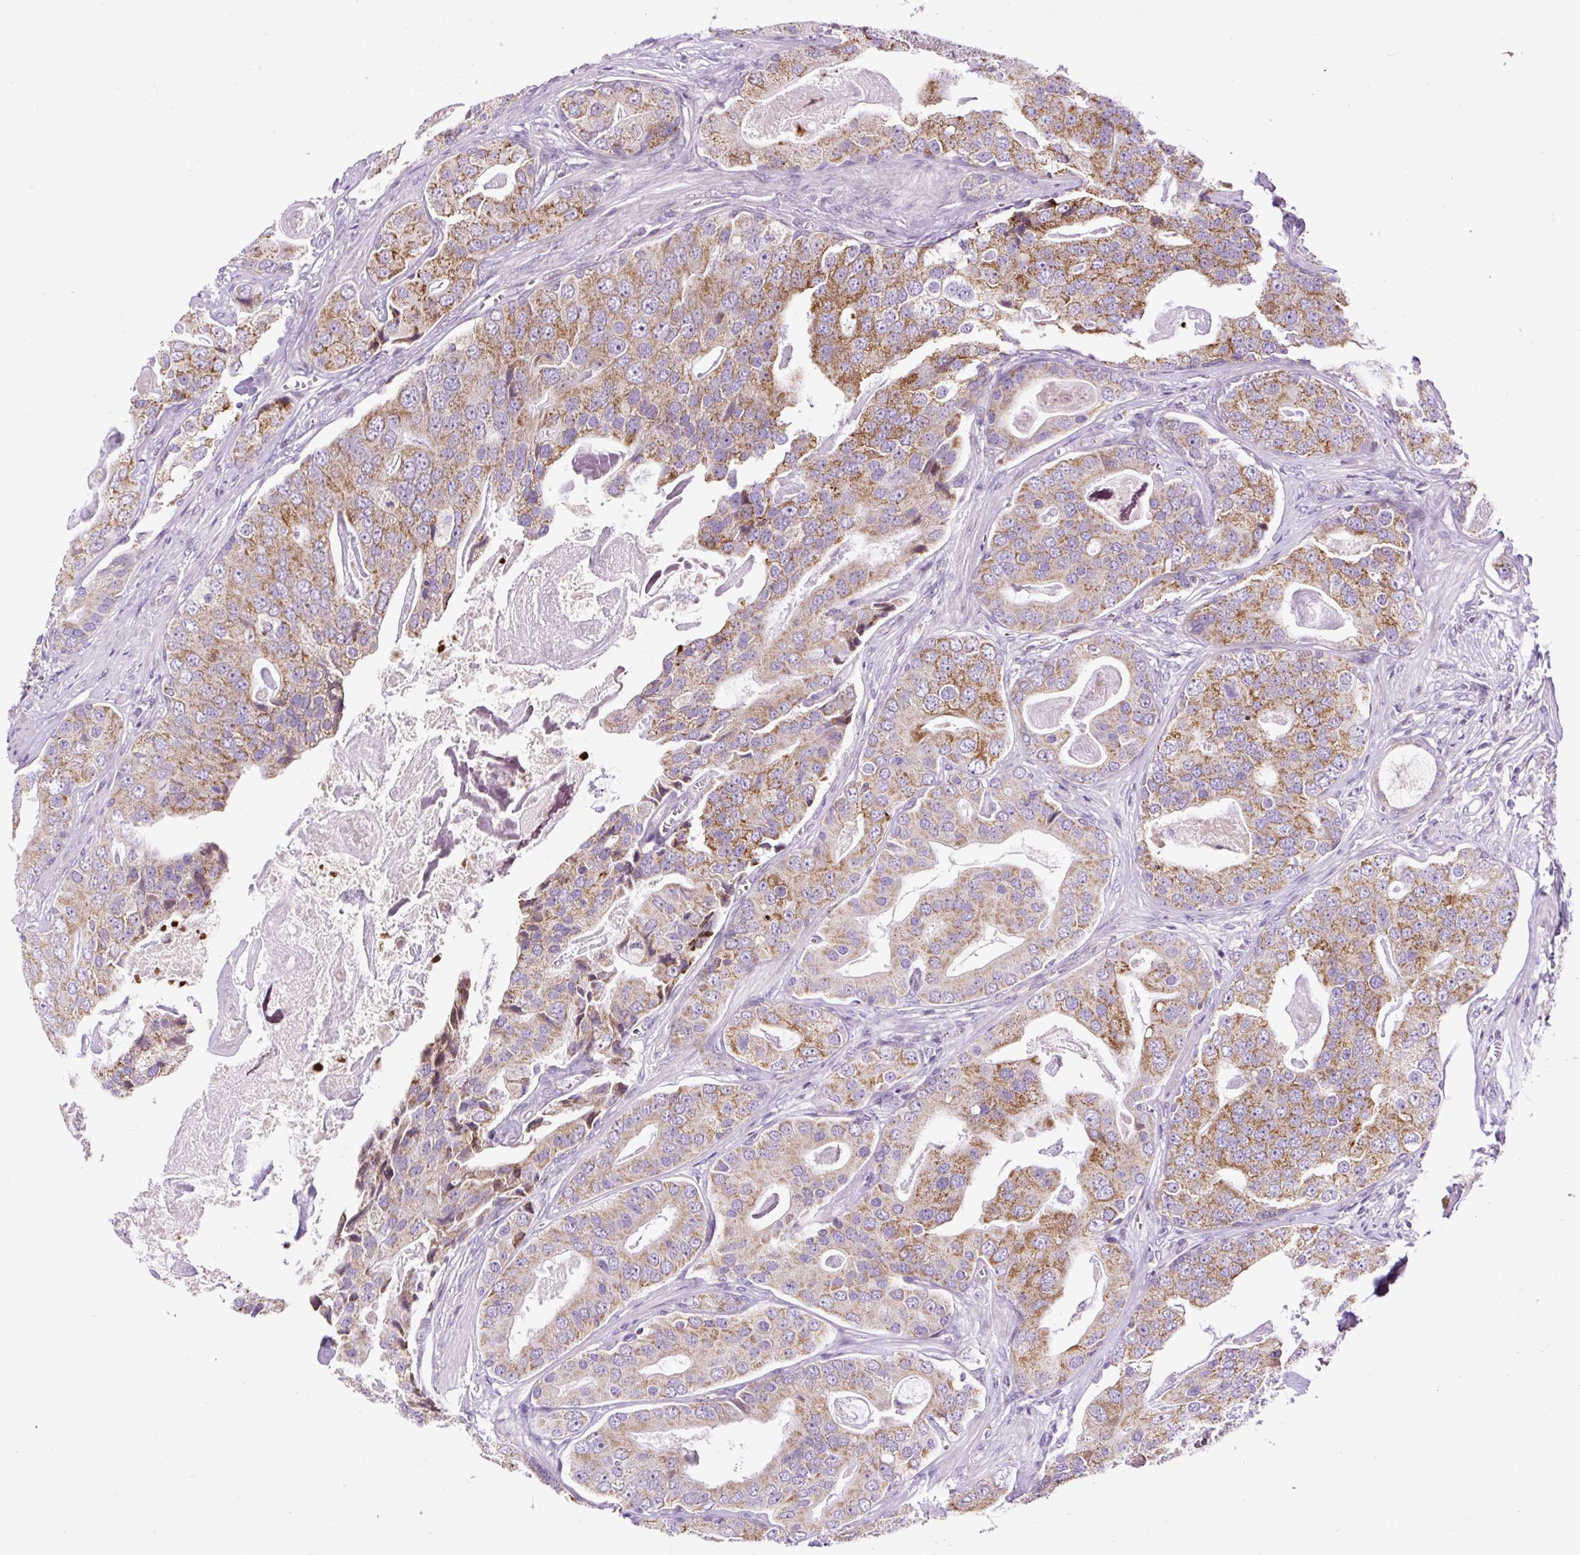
{"staining": {"intensity": "moderate", "quantity": ">75%", "location": "cytoplasmic/membranous"}, "tissue": "prostate cancer", "cell_type": "Tumor cells", "image_type": "cancer", "snomed": [{"axis": "morphology", "description": "Adenocarcinoma, High grade"}, {"axis": "topography", "description": "Prostate"}], "caption": "Tumor cells exhibit medium levels of moderate cytoplasmic/membranous staining in about >75% of cells in human high-grade adenocarcinoma (prostate).", "gene": "FMC1", "patient": {"sex": "male", "age": 71}}